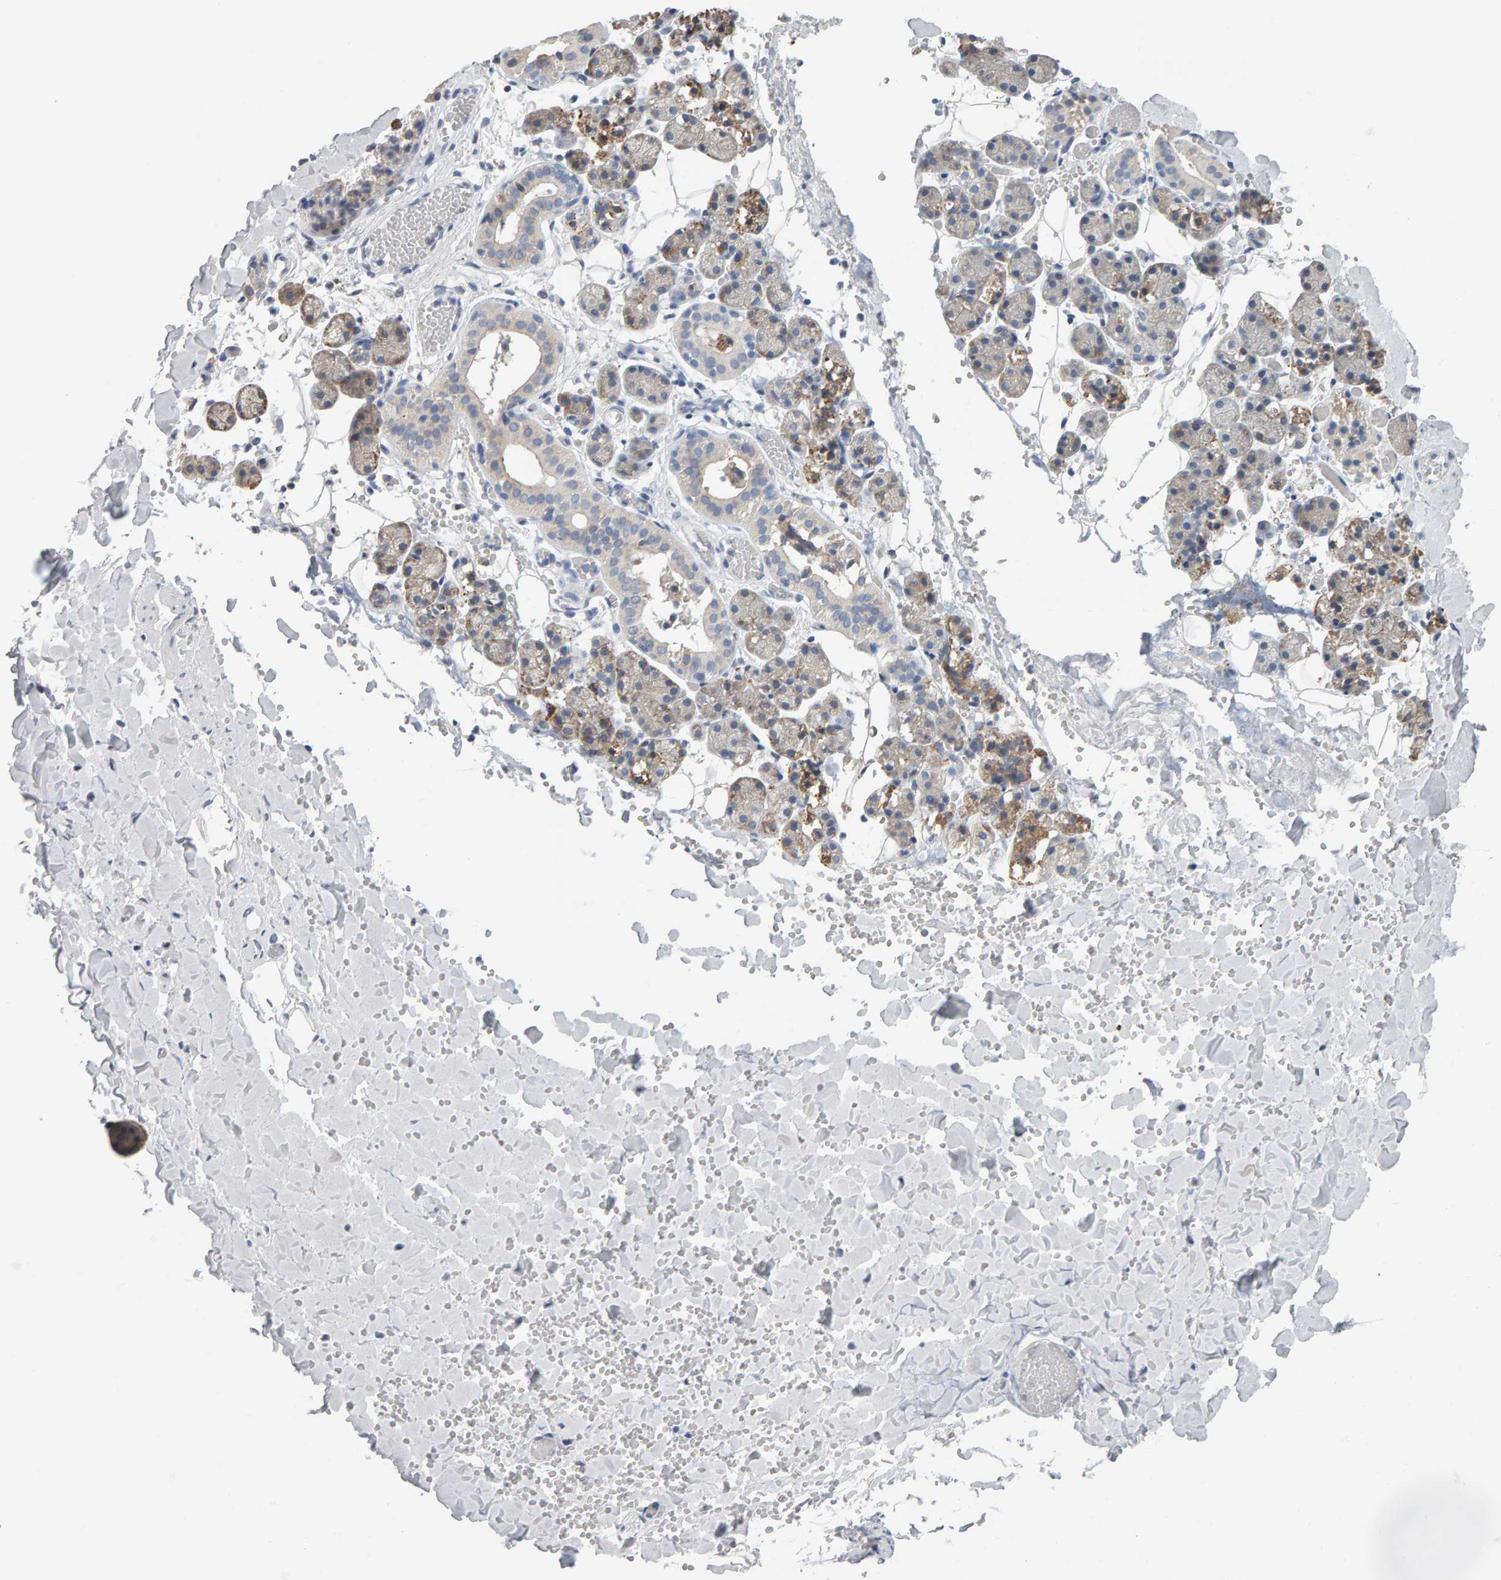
{"staining": {"intensity": "weak", "quantity": "25%-75%", "location": "cytoplasmic/membranous"}, "tissue": "salivary gland", "cell_type": "Glandular cells", "image_type": "normal", "snomed": [{"axis": "morphology", "description": "Normal tissue, NOS"}, {"axis": "topography", "description": "Salivary gland"}], "caption": "Protein expression analysis of benign human salivary gland reveals weak cytoplasmic/membranous staining in about 25%-75% of glandular cells. The staining was performed using DAB (3,3'-diaminobenzidine) to visualize the protein expression in brown, while the nuclei were stained in blue with hematoxylin (Magnification: 20x).", "gene": "ADHFE1", "patient": {"sex": "female", "age": 33}}